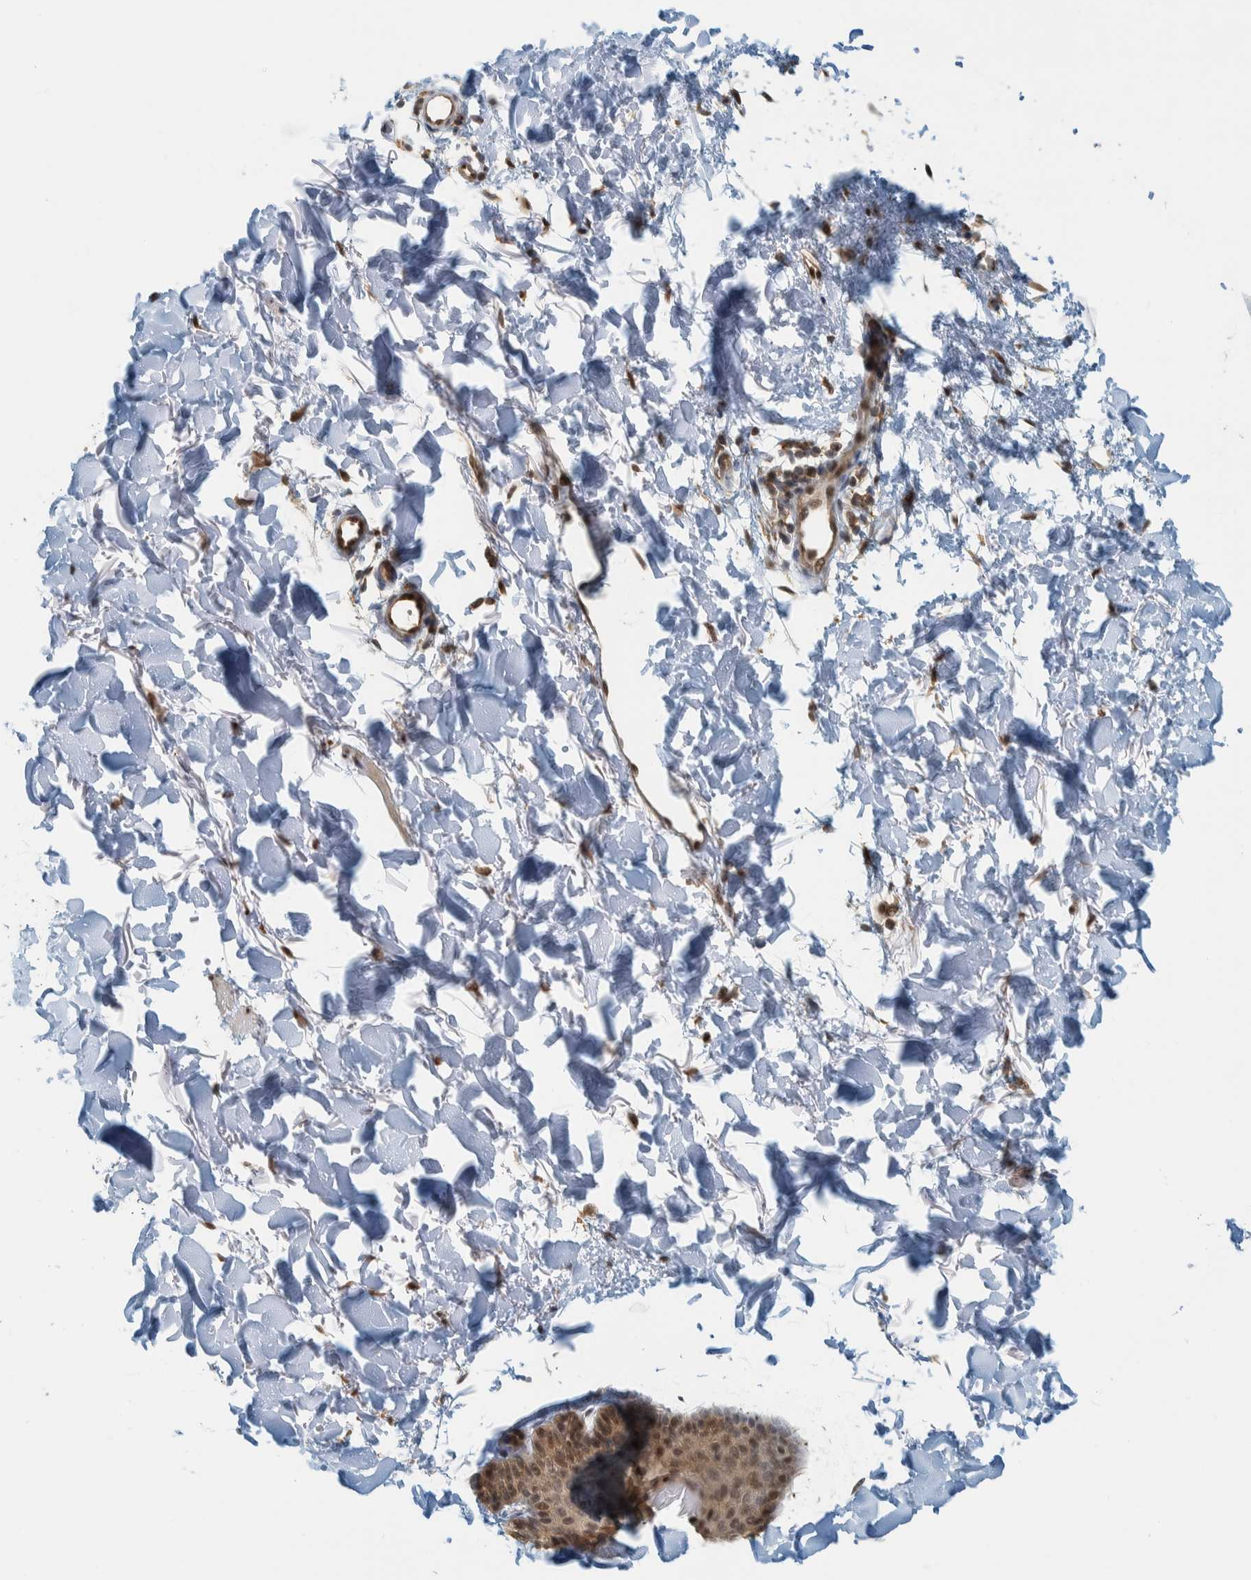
{"staining": {"intensity": "moderate", "quantity": ">75%", "location": "cytoplasmic/membranous,nuclear"}, "tissue": "skin", "cell_type": "Fibroblasts", "image_type": "normal", "snomed": [{"axis": "morphology", "description": "Normal tissue, NOS"}, {"axis": "morphology", "description": "Malignant melanoma, NOS"}, {"axis": "topography", "description": "Skin"}], "caption": "Protein expression analysis of unremarkable skin displays moderate cytoplasmic/membranous,nuclear expression in approximately >75% of fibroblasts. (Stains: DAB (3,3'-diaminobenzidine) in brown, nuclei in blue, Microscopy: brightfield microscopy at high magnification).", "gene": "COPS3", "patient": {"sex": "male", "age": 83}}